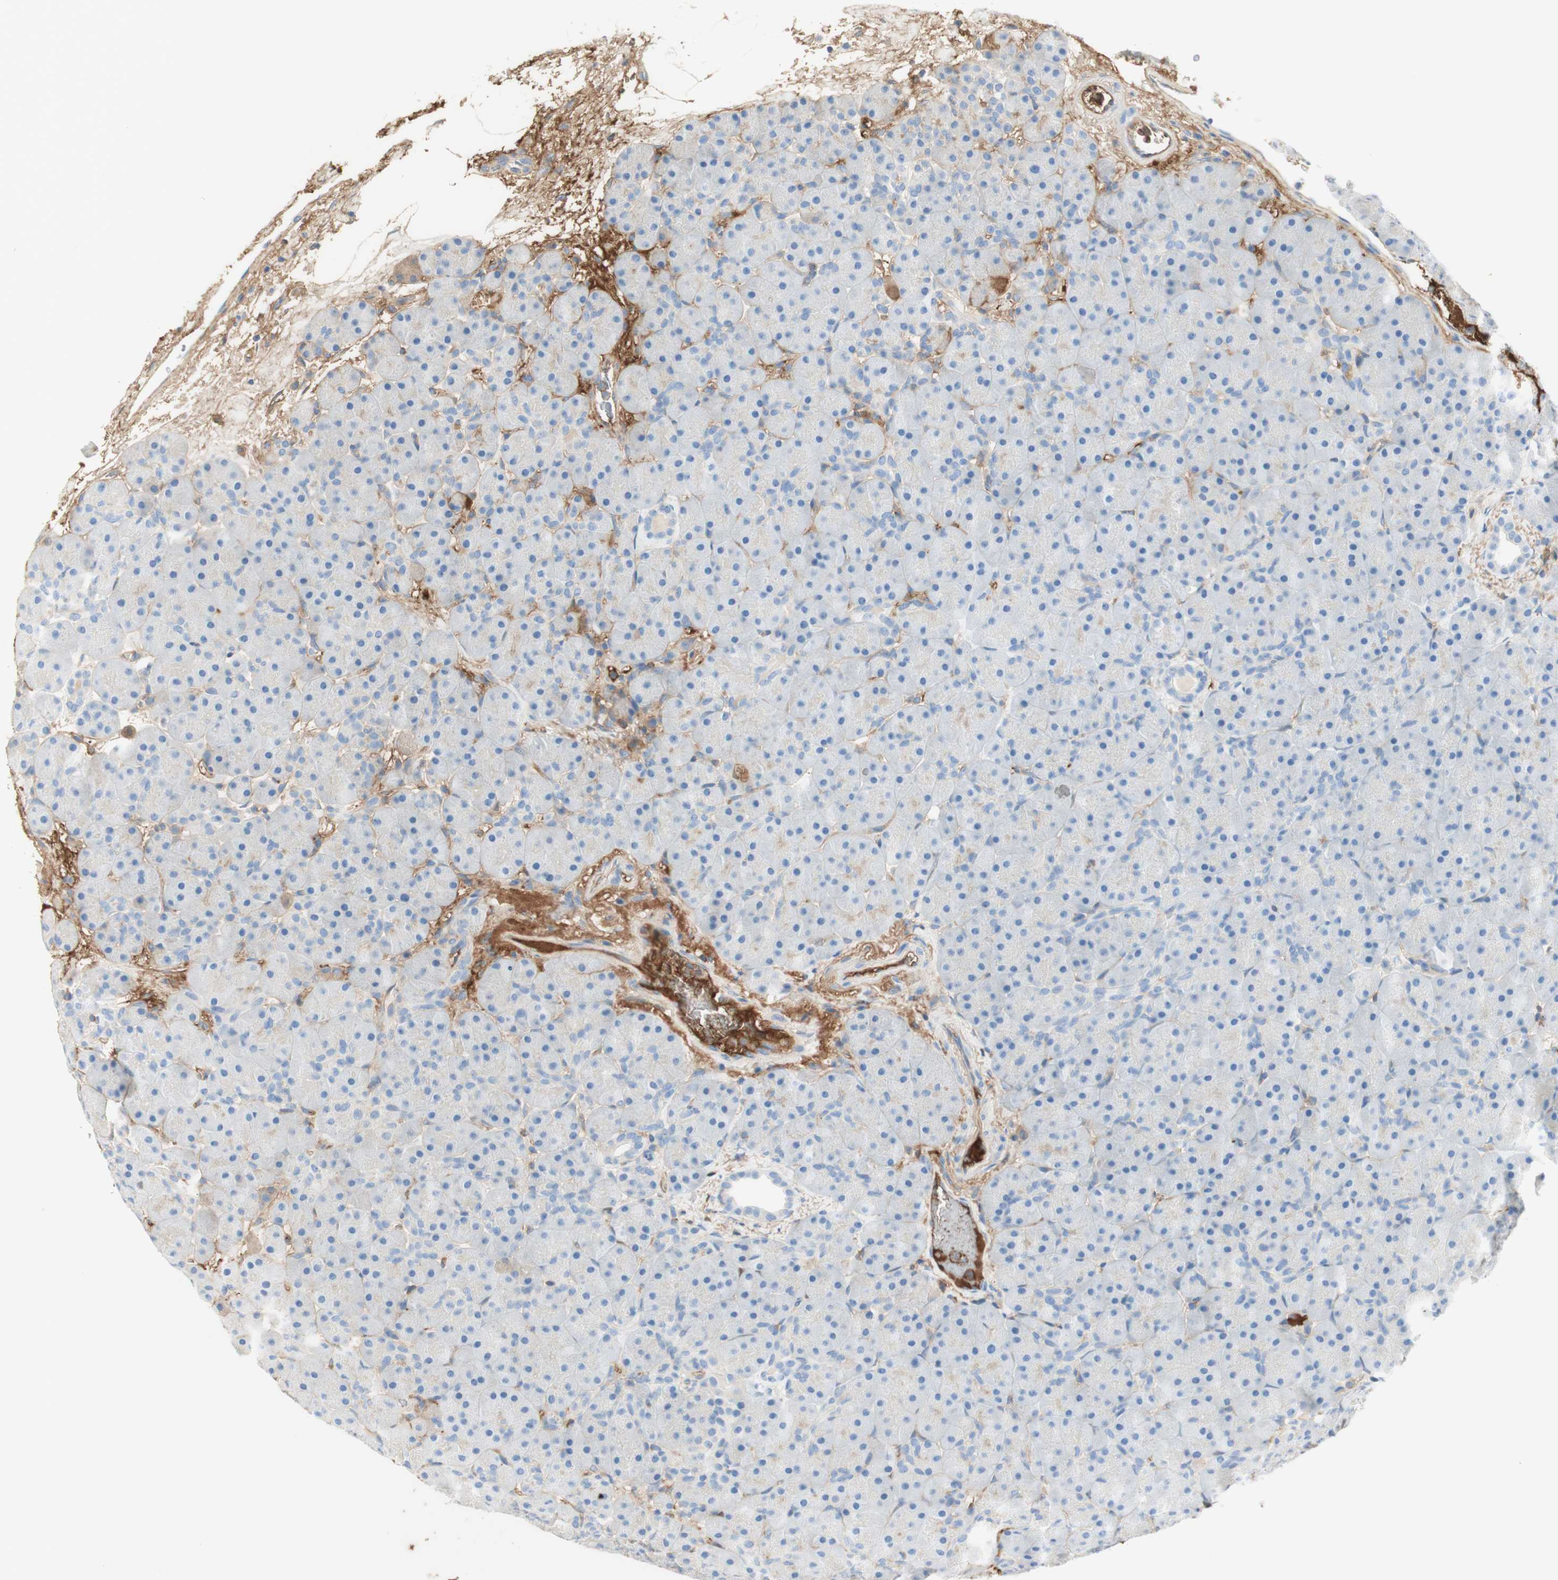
{"staining": {"intensity": "negative", "quantity": "none", "location": "none"}, "tissue": "pancreas", "cell_type": "Exocrine glandular cells", "image_type": "normal", "snomed": [{"axis": "morphology", "description": "Normal tissue, NOS"}, {"axis": "topography", "description": "Pancreas"}], "caption": "Exocrine glandular cells show no significant protein expression in normal pancreas.", "gene": "KNG1", "patient": {"sex": "male", "age": 66}}